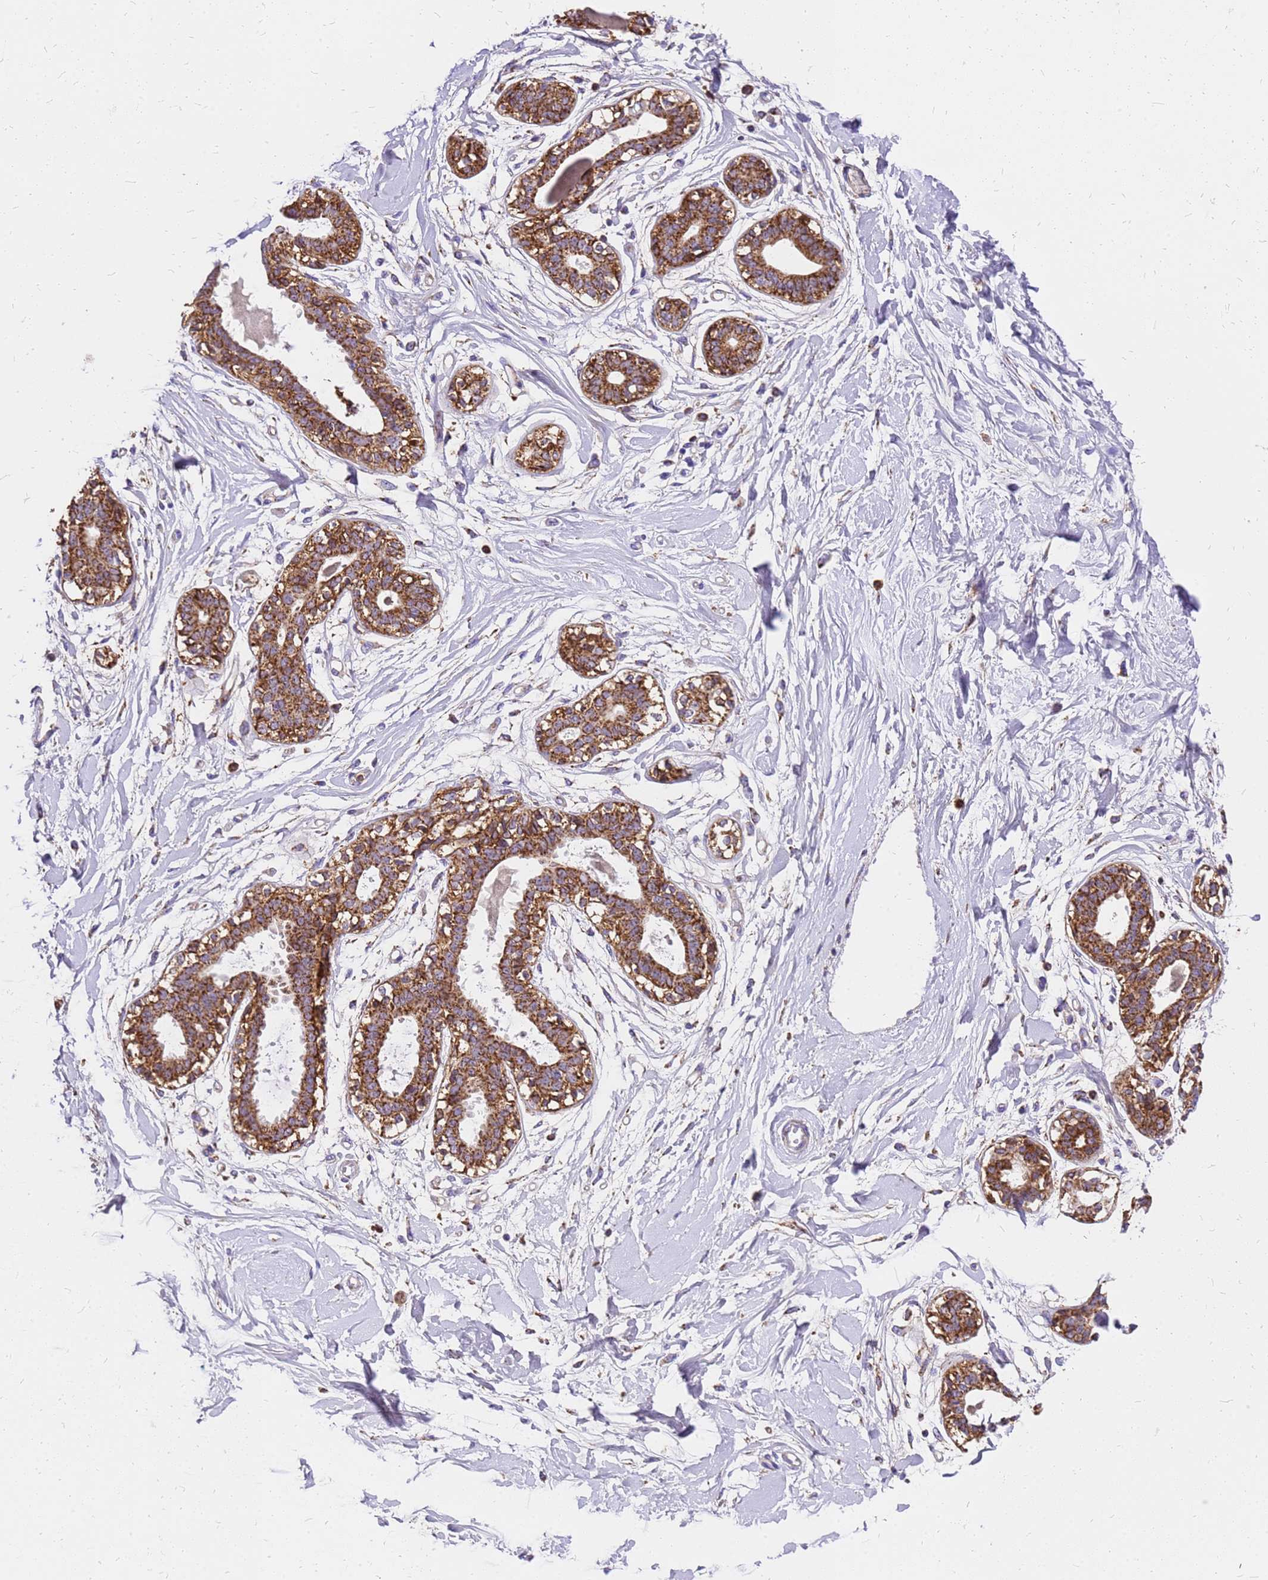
{"staining": {"intensity": "negative", "quantity": "none", "location": "none"}, "tissue": "breast", "cell_type": "Adipocytes", "image_type": "normal", "snomed": [{"axis": "morphology", "description": "Normal tissue, NOS"}, {"axis": "topography", "description": "Breast"}], "caption": "Human breast stained for a protein using immunohistochemistry (IHC) demonstrates no staining in adipocytes.", "gene": "MRPS26", "patient": {"sex": "female", "age": 45}}